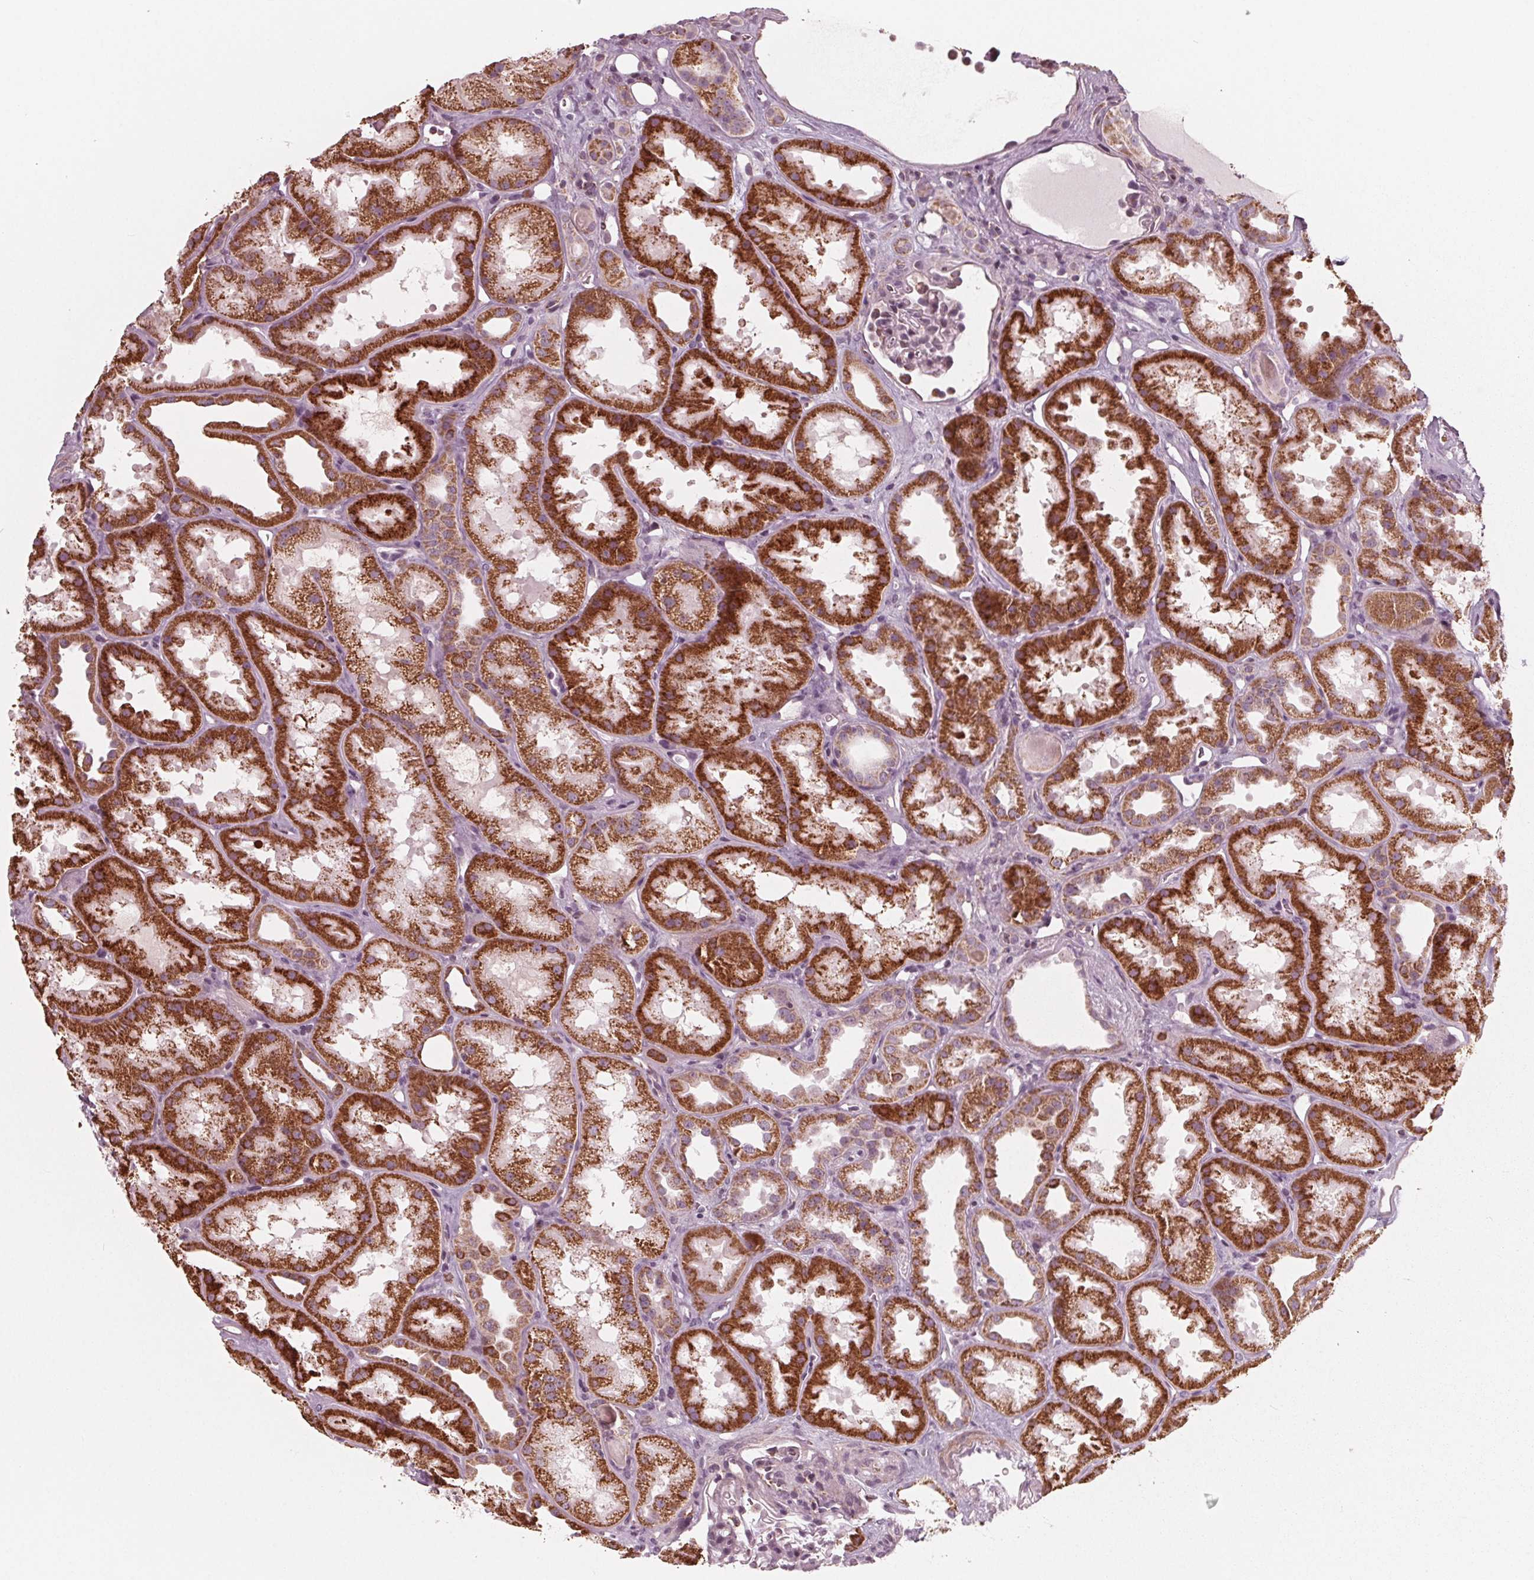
{"staining": {"intensity": "negative", "quantity": "none", "location": "none"}, "tissue": "kidney", "cell_type": "Cells in glomeruli", "image_type": "normal", "snomed": [{"axis": "morphology", "description": "Normal tissue, NOS"}, {"axis": "topography", "description": "Kidney"}], "caption": "A high-resolution histopathology image shows immunohistochemistry staining of normal kidney, which shows no significant staining in cells in glomeruli. (Stains: DAB (3,3'-diaminobenzidine) immunohistochemistry (IHC) with hematoxylin counter stain, Microscopy: brightfield microscopy at high magnification).", "gene": "DCAF4L2", "patient": {"sex": "male", "age": 61}}